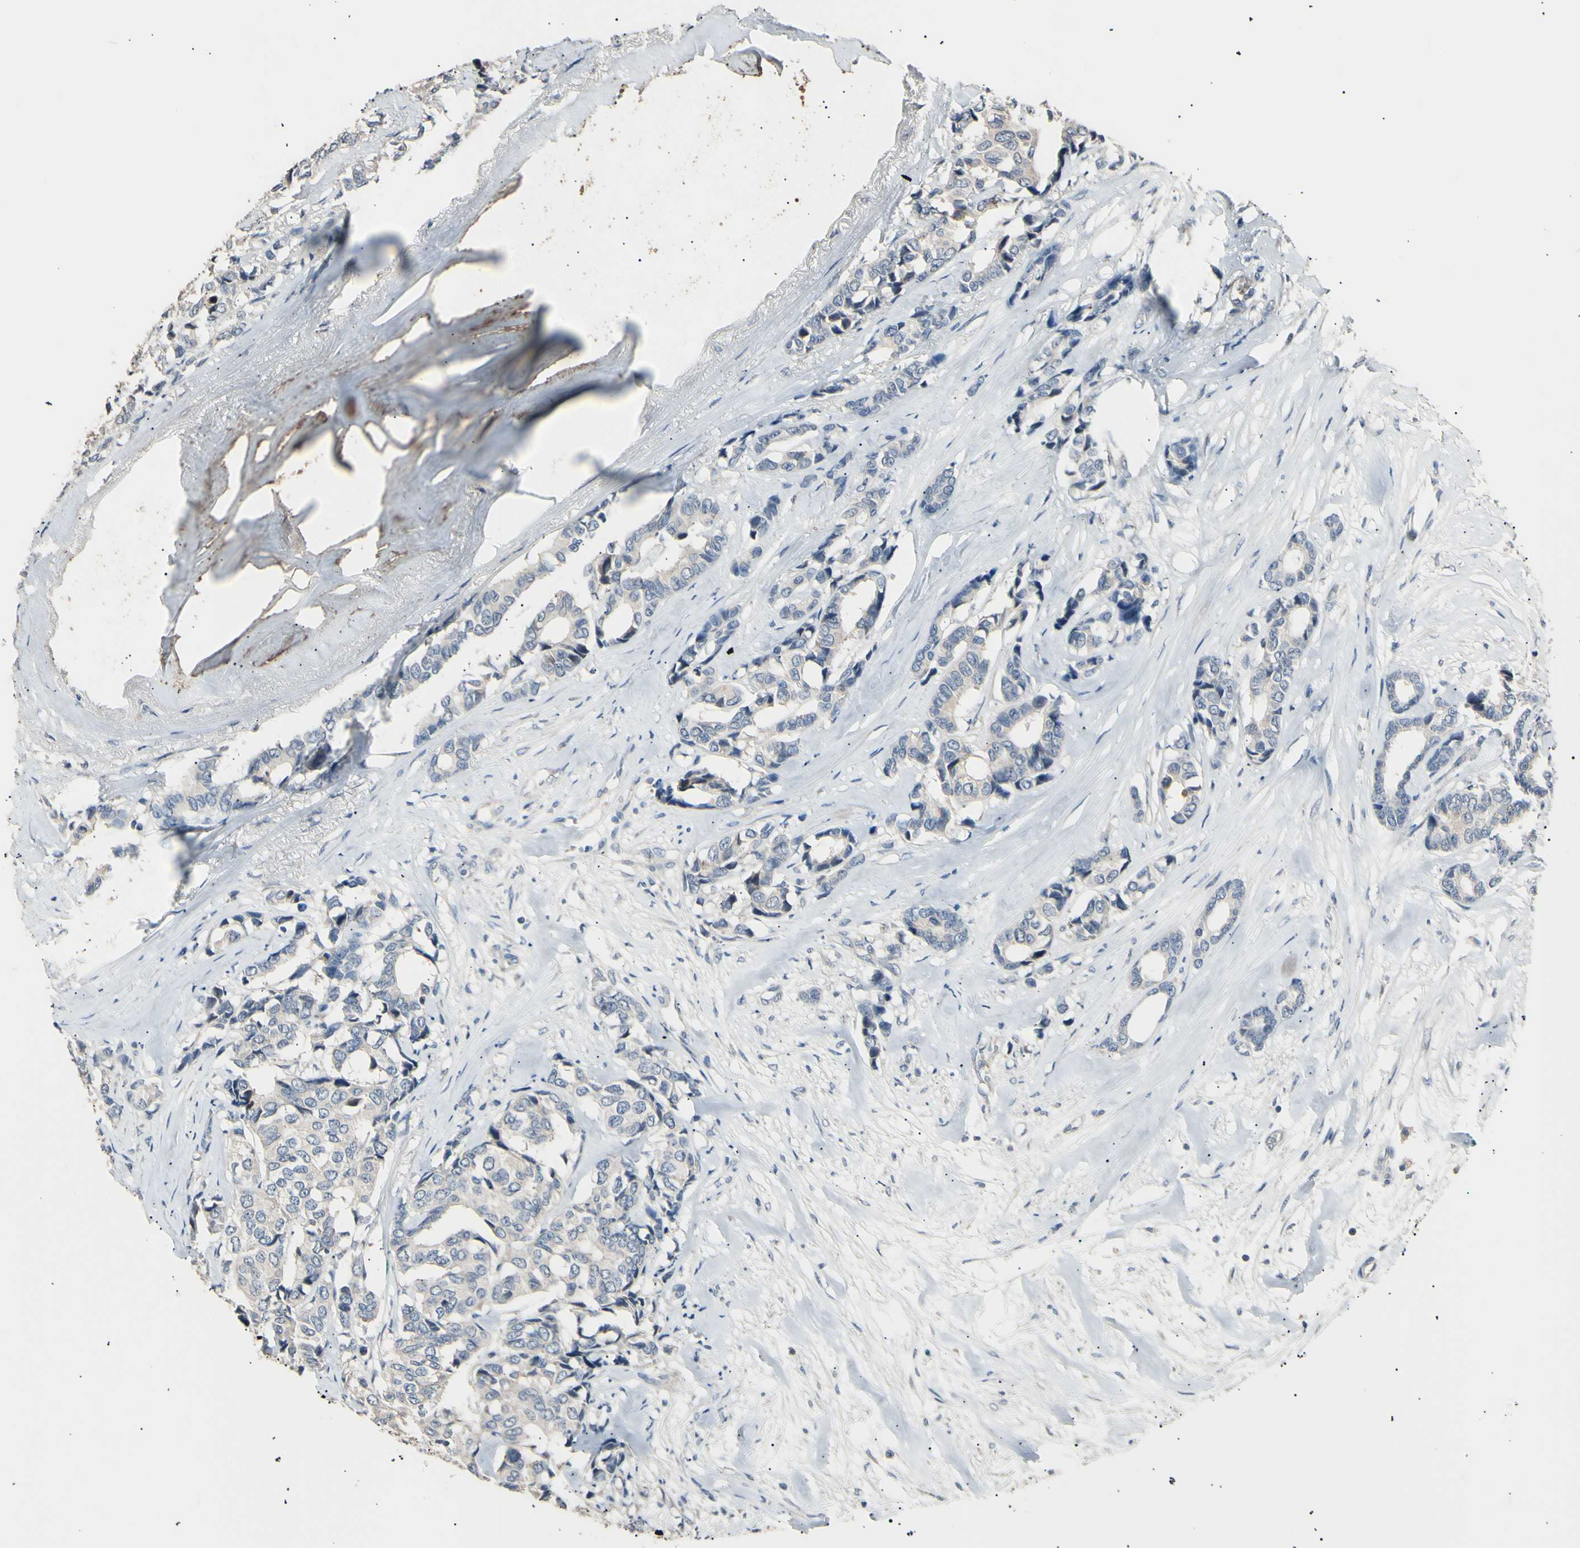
{"staining": {"intensity": "negative", "quantity": "none", "location": "none"}, "tissue": "breast cancer", "cell_type": "Tumor cells", "image_type": "cancer", "snomed": [{"axis": "morphology", "description": "Duct carcinoma"}, {"axis": "topography", "description": "Breast"}], "caption": "Tumor cells show no significant expression in invasive ductal carcinoma (breast). The staining is performed using DAB (3,3'-diaminobenzidine) brown chromogen with nuclei counter-stained in using hematoxylin.", "gene": "LDLR", "patient": {"sex": "female", "age": 87}}